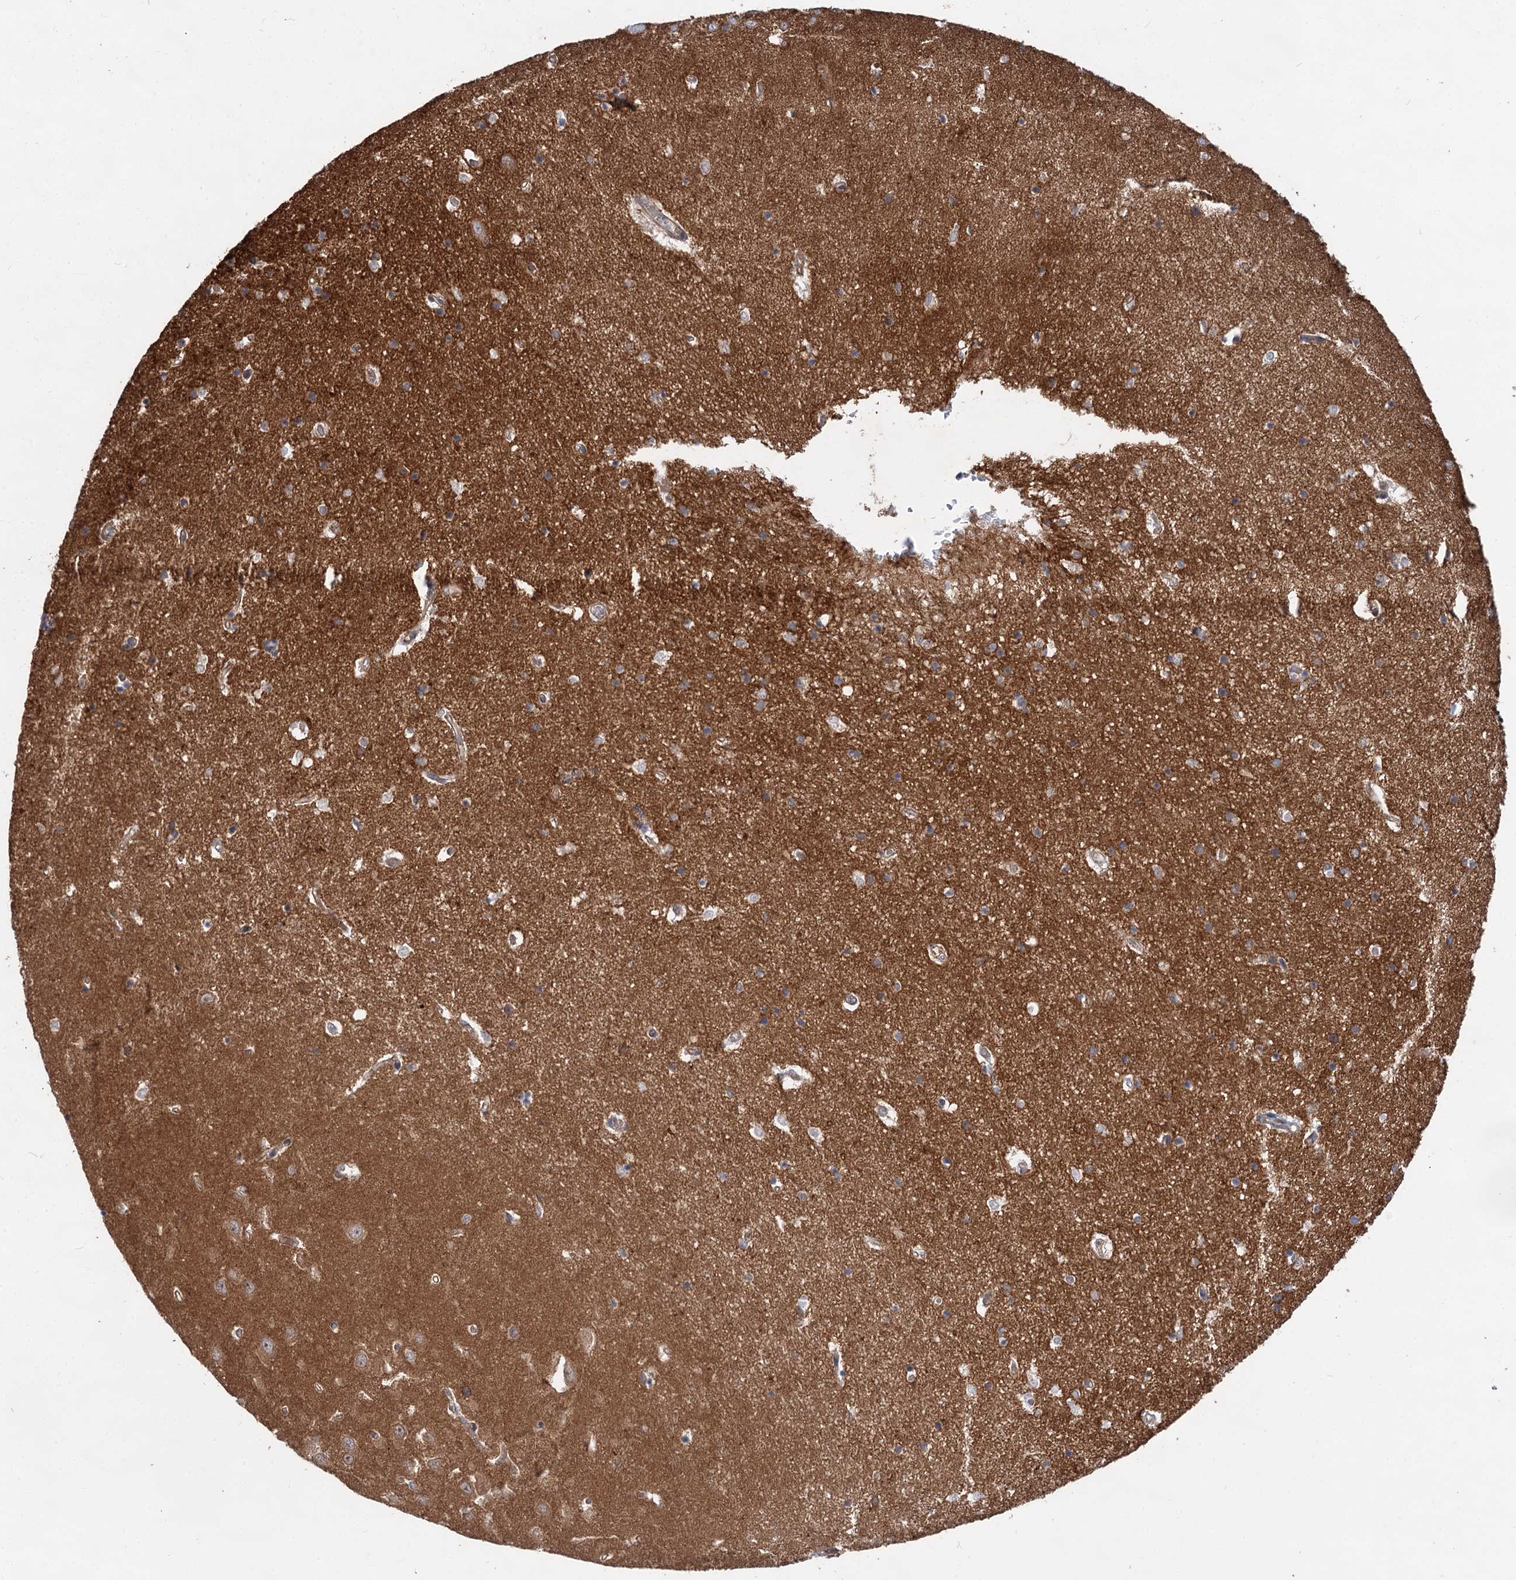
{"staining": {"intensity": "moderate", "quantity": "<25%", "location": "cytoplasmic/membranous"}, "tissue": "hippocampus", "cell_type": "Glial cells", "image_type": "normal", "snomed": [{"axis": "morphology", "description": "Normal tissue, NOS"}, {"axis": "topography", "description": "Hippocampus"}], "caption": "IHC of unremarkable human hippocampus shows low levels of moderate cytoplasmic/membranous positivity in approximately <25% of glial cells.", "gene": "PACS1", "patient": {"sex": "female", "age": 64}}